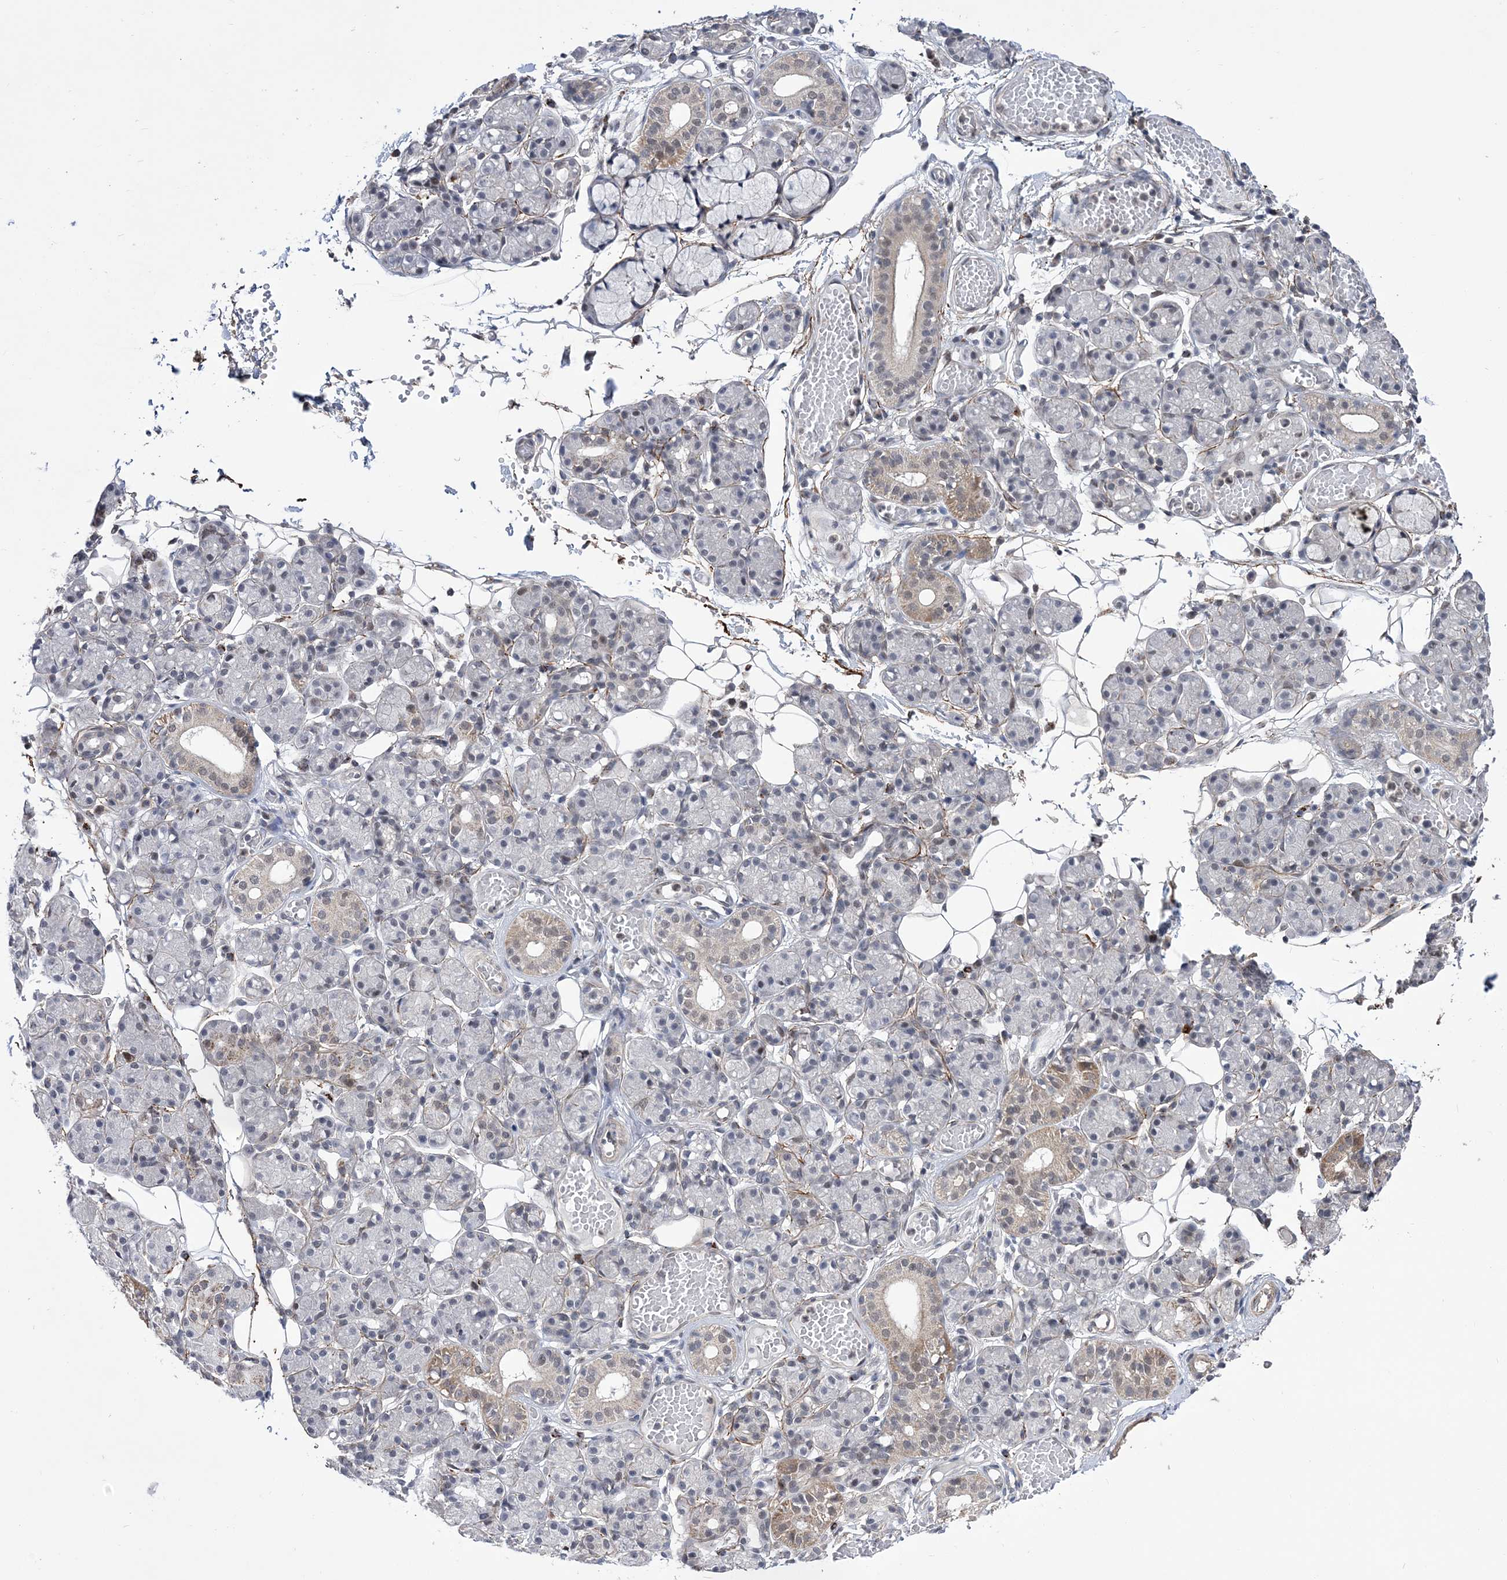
{"staining": {"intensity": "weak", "quantity": "<25%", "location": "cytoplasmic/membranous,nuclear"}, "tissue": "salivary gland", "cell_type": "Glandular cells", "image_type": "normal", "snomed": [{"axis": "morphology", "description": "Normal tissue, NOS"}, {"axis": "topography", "description": "Salivary gland"}], "caption": "Salivary gland stained for a protein using immunohistochemistry reveals no expression glandular cells.", "gene": "BOD1L1", "patient": {"sex": "male", "age": 63}}